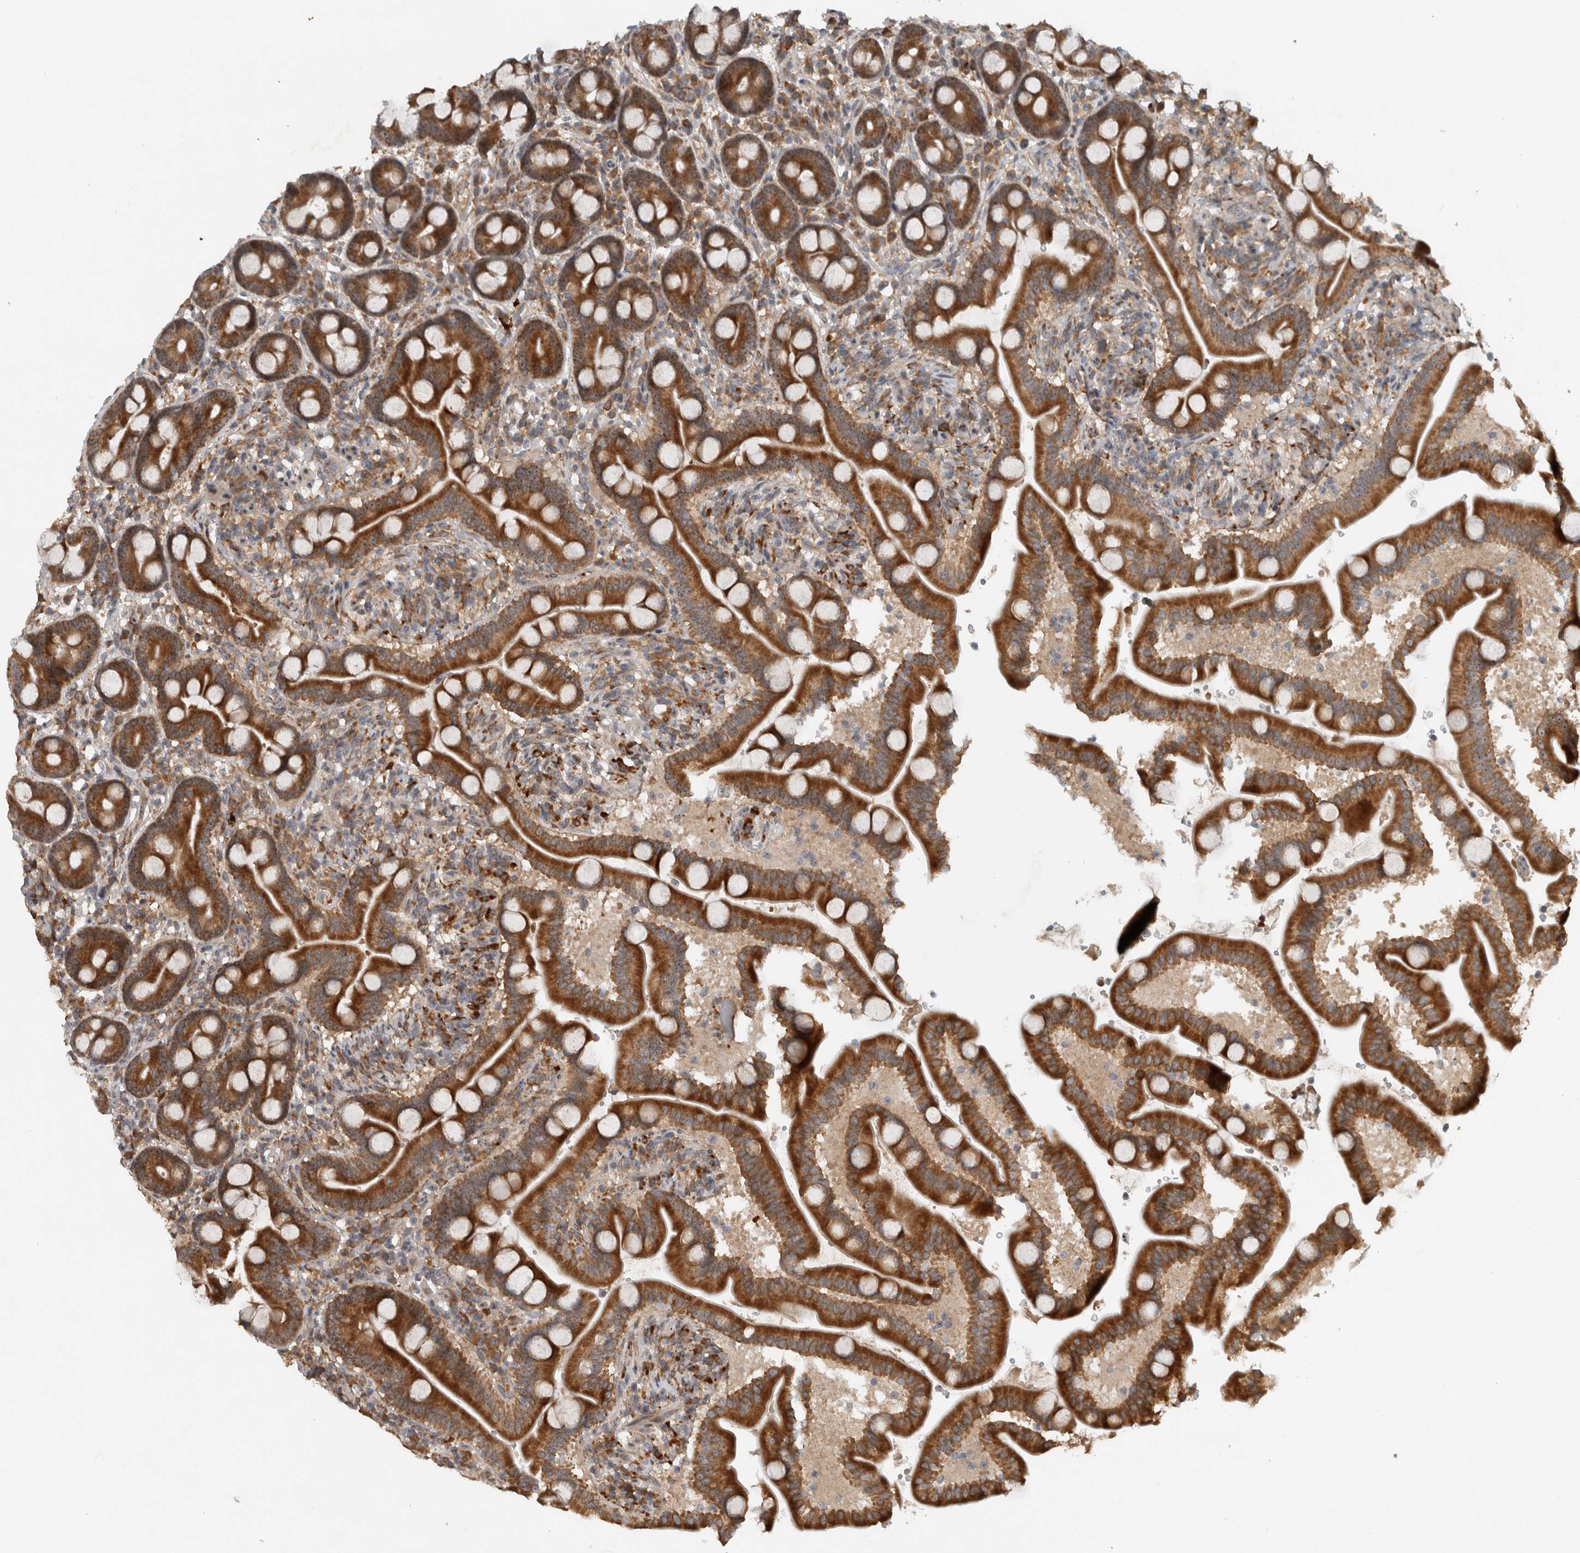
{"staining": {"intensity": "strong", "quantity": ">75%", "location": "cytoplasmic/membranous"}, "tissue": "duodenum", "cell_type": "Glandular cells", "image_type": "normal", "snomed": [{"axis": "morphology", "description": "Normal tissue, NOS"}, {"axis": "topography", "description": "Duodenum"}], "caption": "An immunohistochemistry histopathology image of normal tissue is shown. Protein staining in brown labels strong cytoplasmic/membranous positivity in duodenum within glandular cells. (Stains: DAB (3,3'-diaminobenzidine) in brown, nuclei in blue, Microscopy: brightfield microscopy at high magnification).", "gene": "GPR137B", "patient": {"sex": "male", "age": 54}}